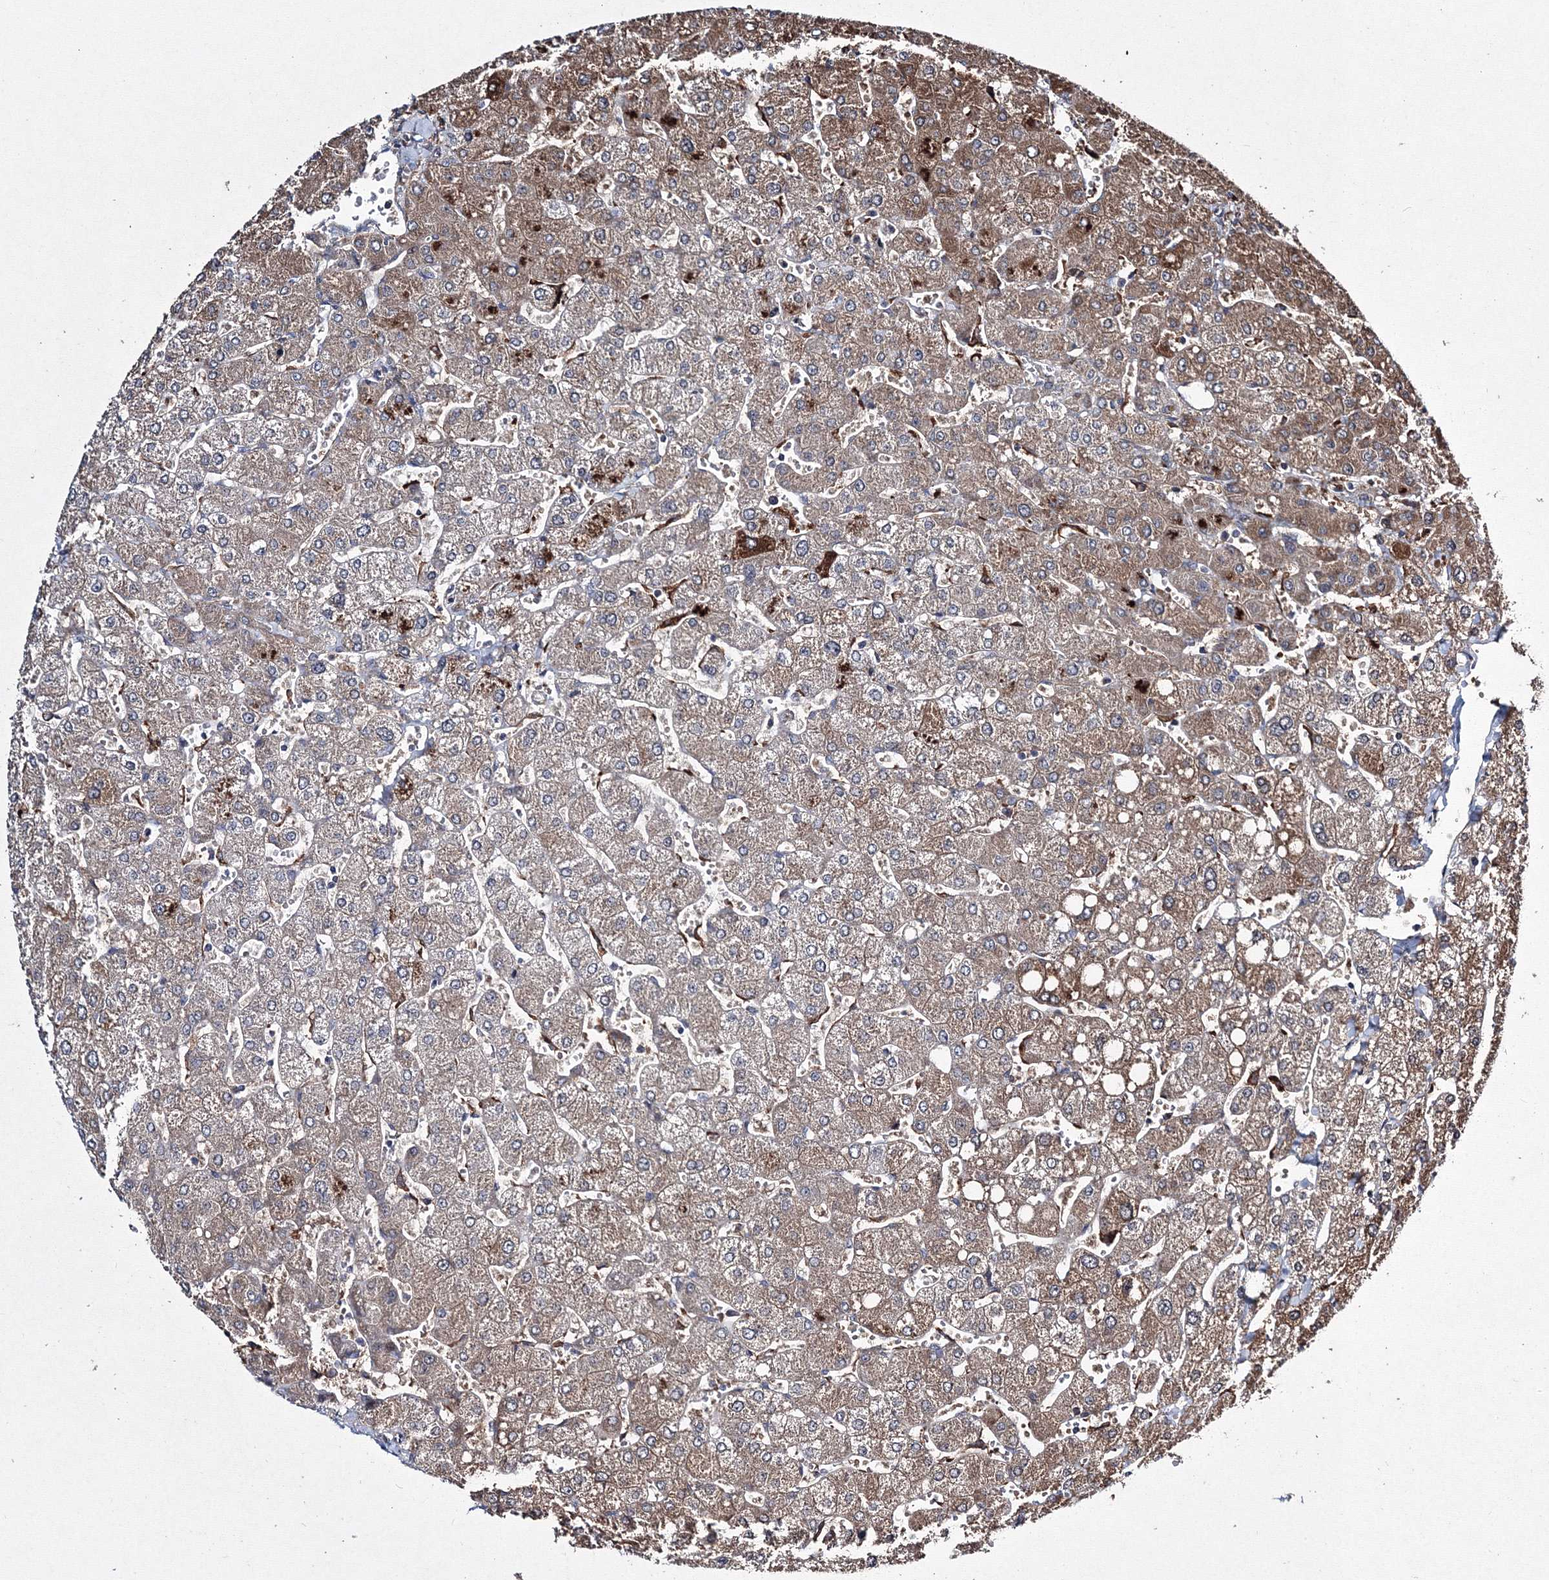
{"staining": {"intensity": "moderate", "quantity": ">75%", "location": "cytoplasmic/membranous"}, "tissue": "liver", "cell_type": "Hepatocytes", "image_type": "normal", "snomed": [{"axis": "morphology", "description": "Normal tissue, NOS"}, {"axis": "topography", "description": "Liver"}], "caption": "This histopathology image demonstrates normal liver stained with immunohistochemistry to label a protein in brown. The cytoplasmic/membranous of hepatocytes show moderate positivity for the protein. Nuclei are counter-stained blue.", "gene": "RANBP3L", "patient": {"sex": "male", "age": 55}}